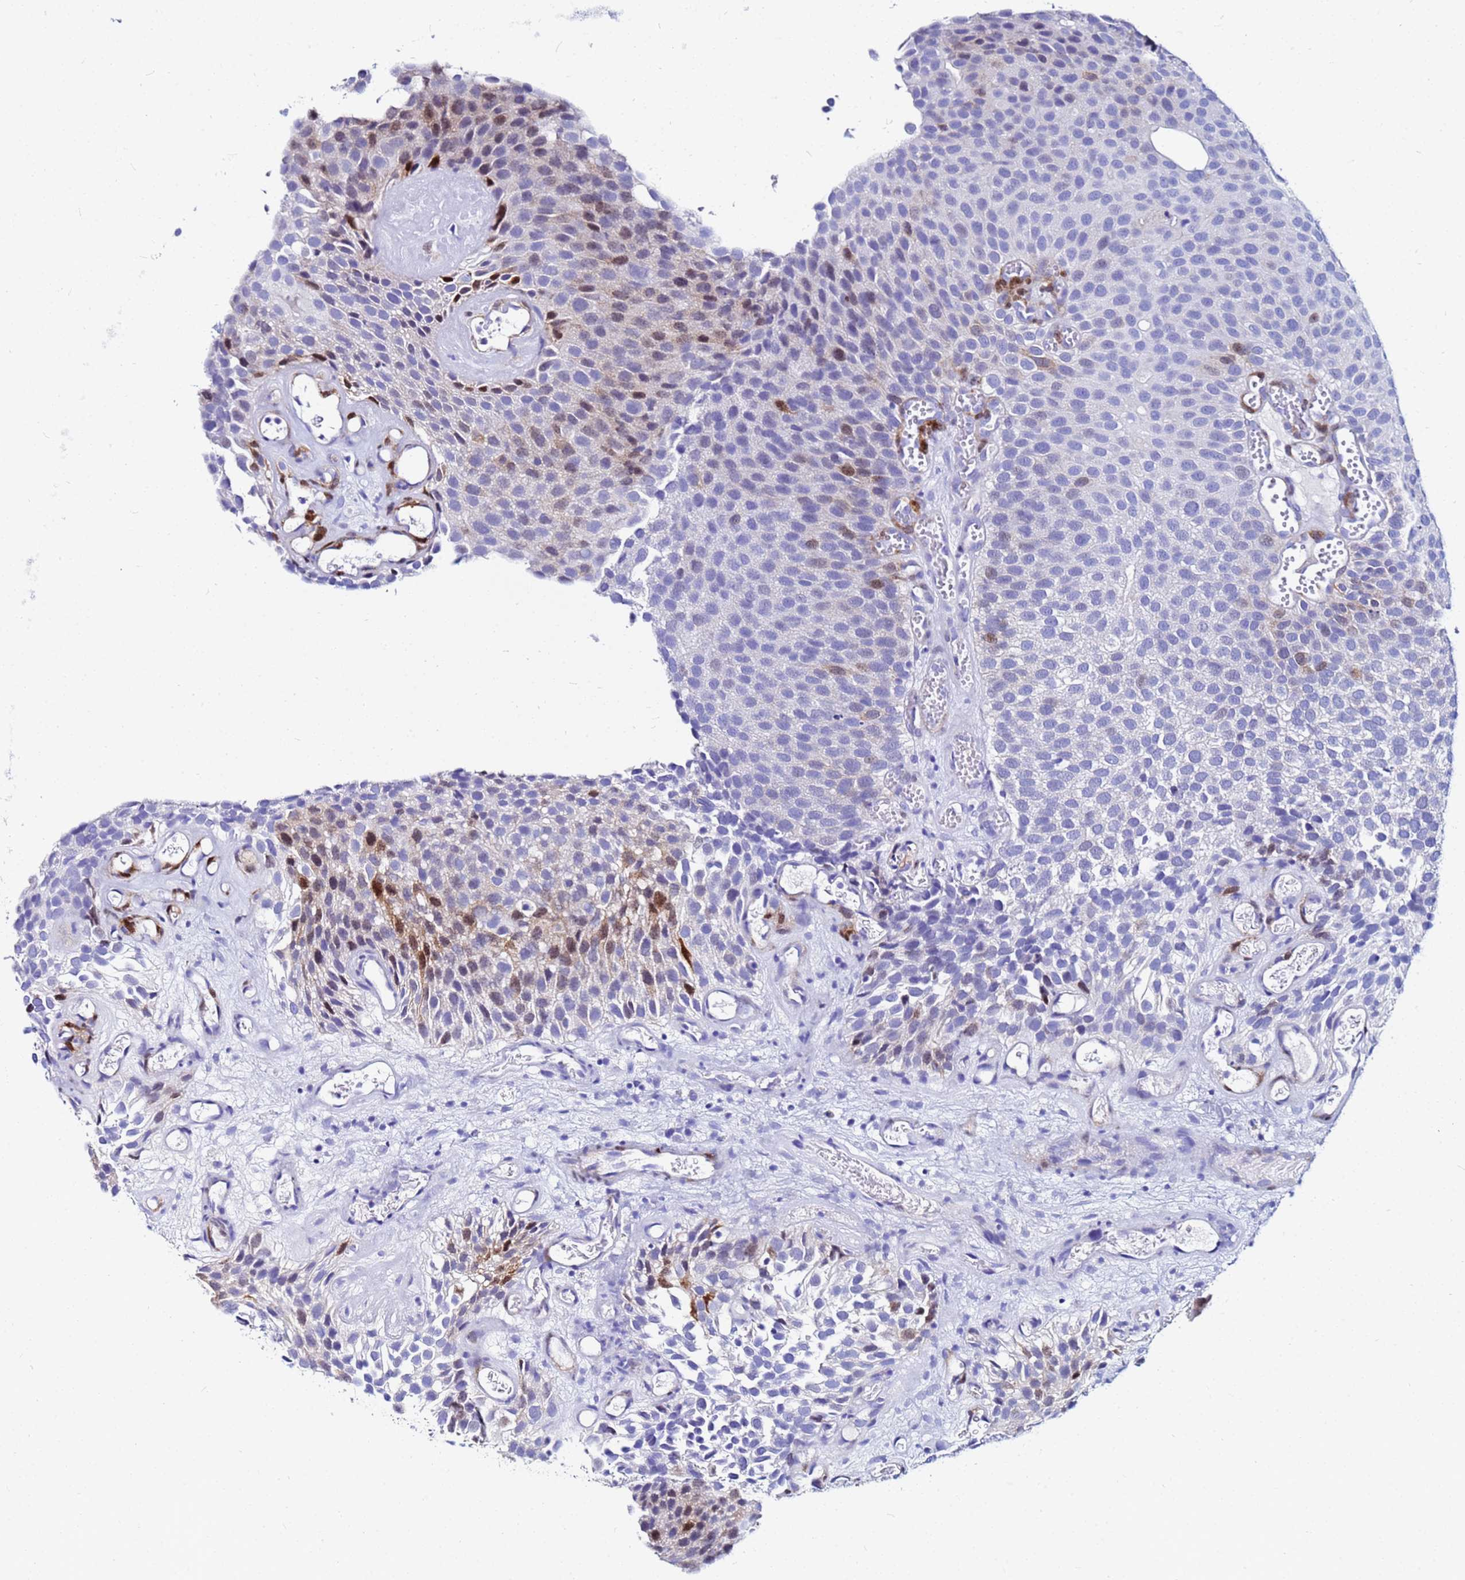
{"staining": {"intensity": "moderate", "quantity": "<25%", "location": "cytoplasmic/membranous,nuclear"}, "tissue": "urothelial cancer", "cell_type": "Tumor cells", "image_type": "cancer", "snomed": [{"axis": "morphology", "description": "Urothelial carcinoma, Low grade"}, {"axis": "topography", "description": "Urinary bladder"}], "caption": "Tumor cells reveal low levels of moderate cytoplasmic/membranous and nuclear positivity in about <25% of cells in human low-grade urothelial carcinoma.", "gene": "PPP1R14C", "patient": {"sex": "male", "age": 89}}